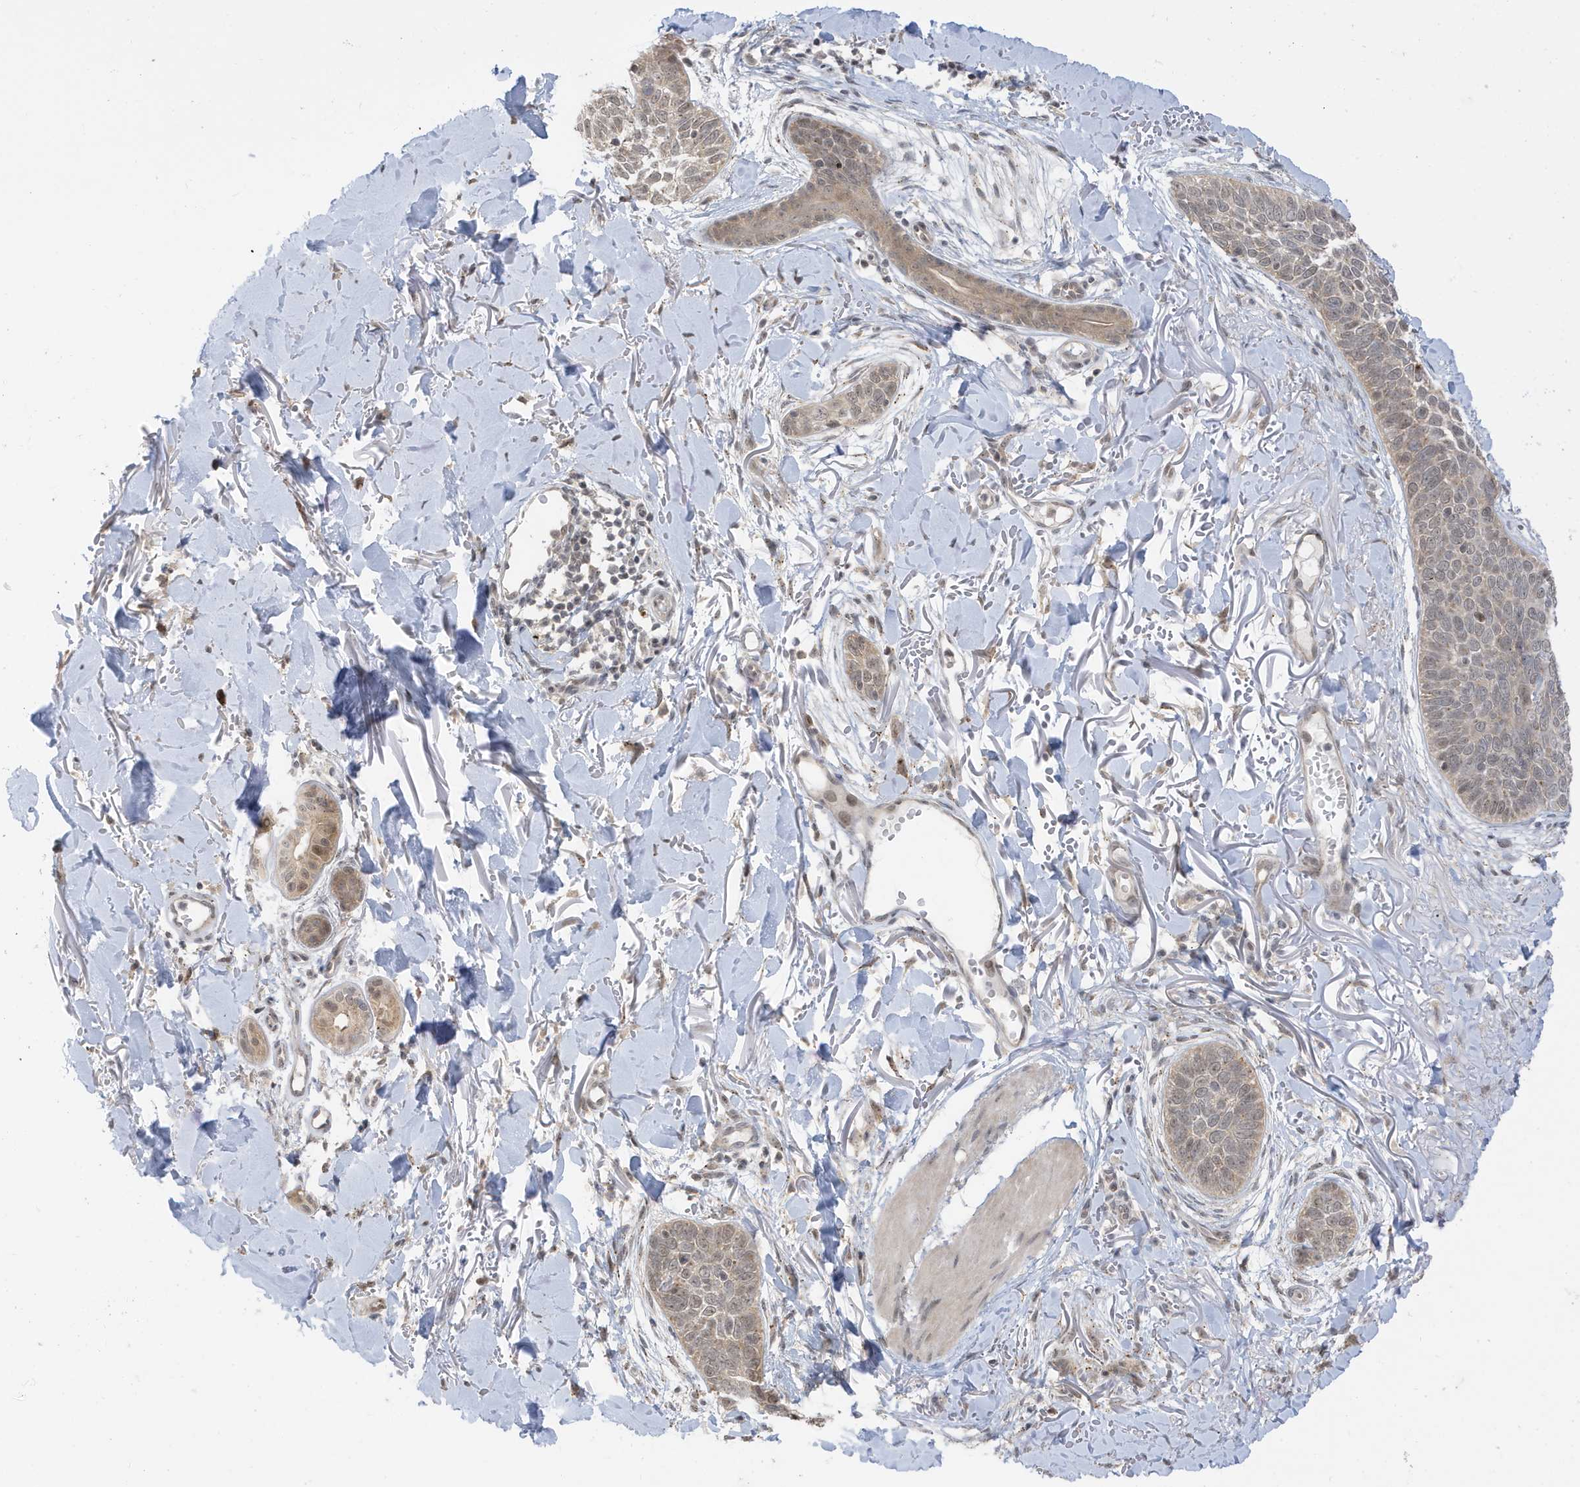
{"staining": {"intensity": "weak", "quantity": ">75%", "location": "cytoplasmic/membranous,nuclear"}, "tissue": "skin cancer", "cell_type": "Tumor cells", "image_type": "cancer", "snomed": [{"axis": "morphology", "description": "Basal cell carcinoma"}, {"axis": "topography", "description": "Skin"}], "caption": "Immunohistochemical staining of skin basal cell carcinoma reveals low levels of weak cytoplasmic/membranous and nuclear expression in approximately >75% of tumor cells.", "gene": "TAB3", "patient": {"sex": "male", "age": 85}}